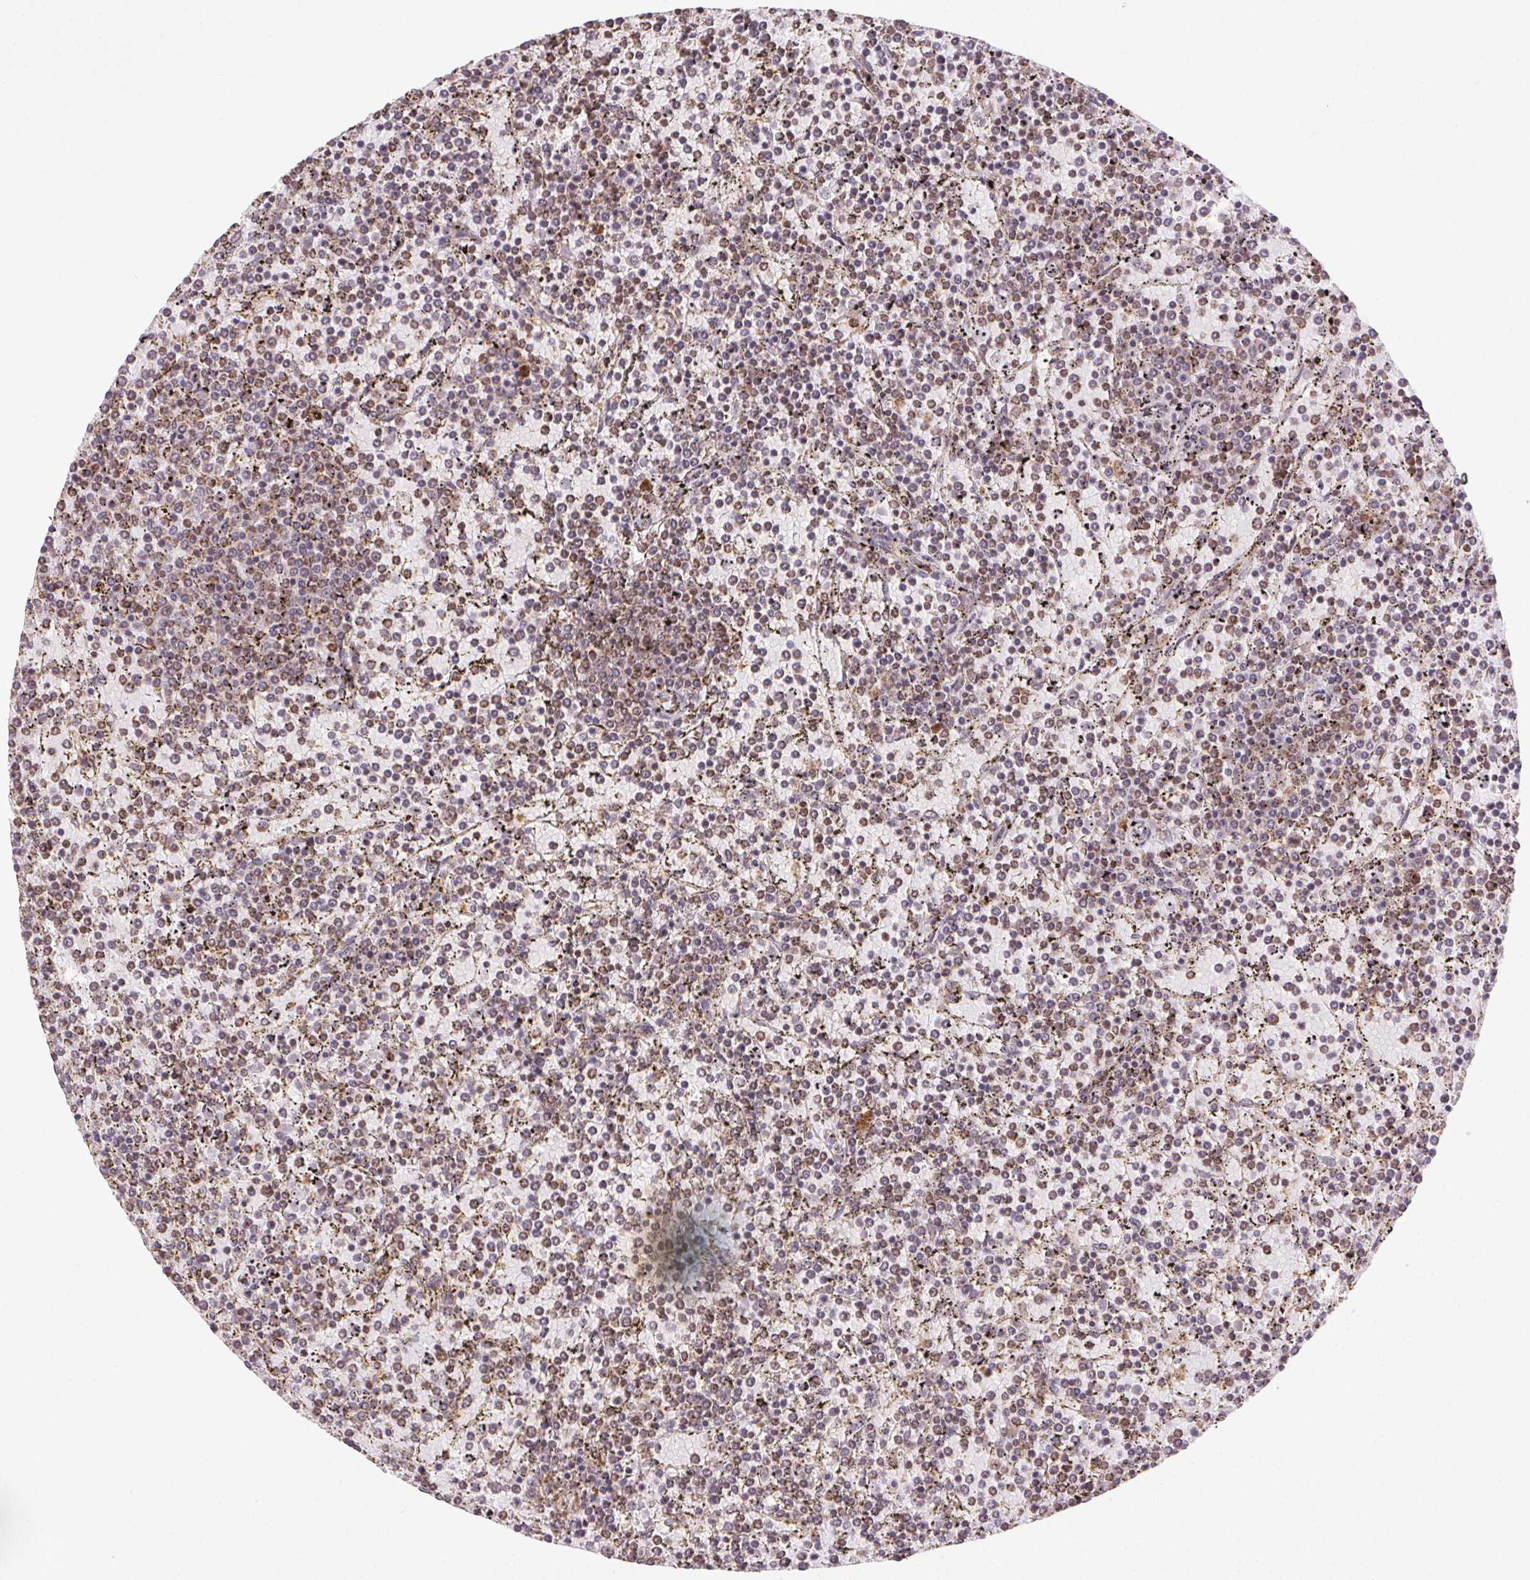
{"staining": {"intensity": "weak", "quantity": "<25%", "location": "cytoplasmic/membranous"}, "tissue": "lymphoma", "cell_type": "Tumor cells", "image_type": "cancer", "snomed": [{"axis": "morphology", "description": "Malignant lymphoma, non-Hodgkin's type, Low grade"}, {"axis": "topography", "description": "Spleen"}], "caption": "An immunohistochemistry (IHC) micrograph of lymphoma is shown. There is no staining in tumor cells of lymphoma.", "gene": "PIWIL4", "patient": {"sex": "female", "age": 77}}